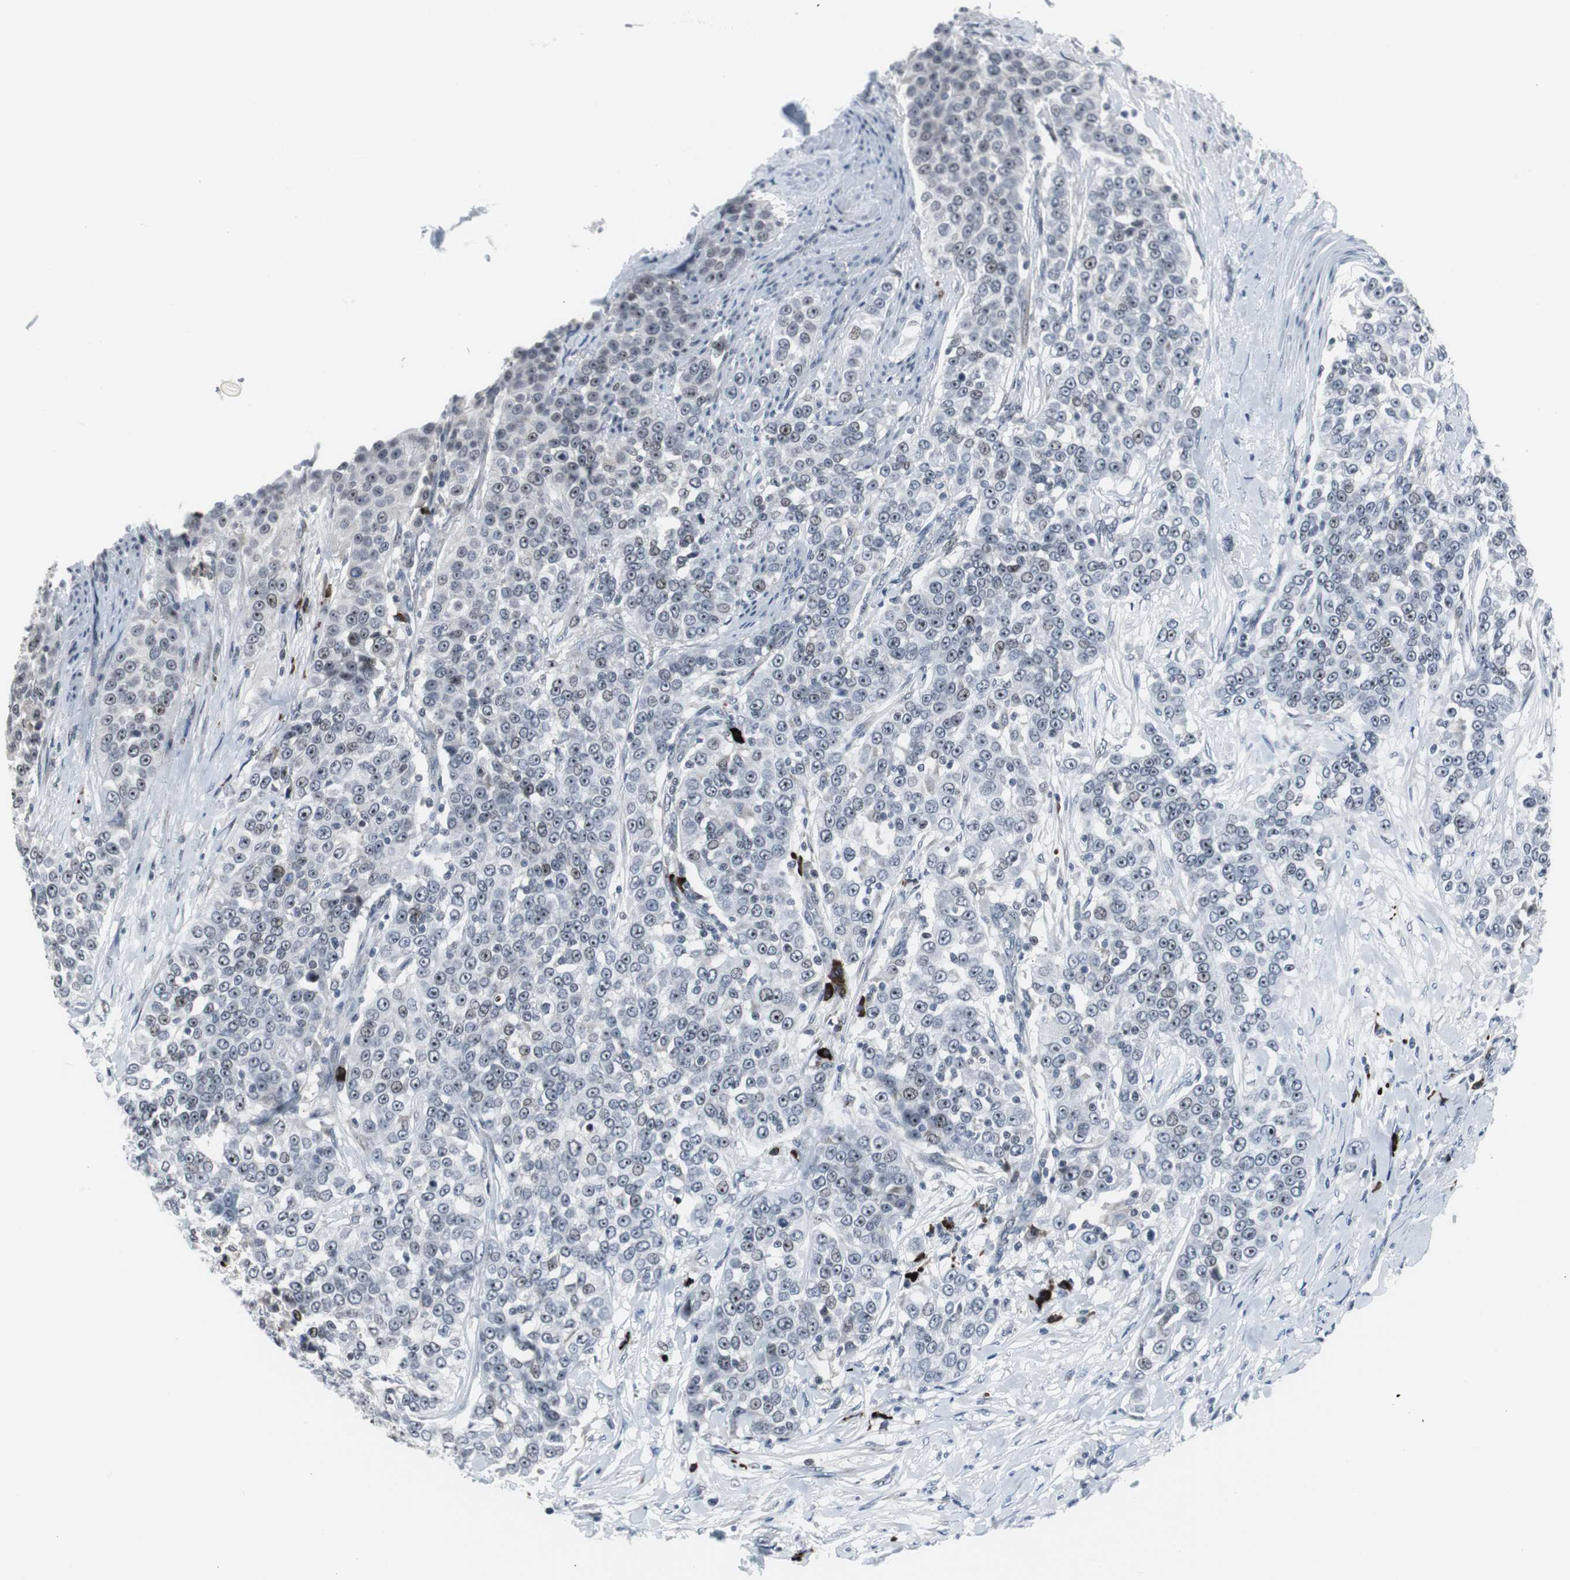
{"staining": {"intensity": "negative", "quantity": "none", "location": "none"}, "tissue": "urothelial cancer", "cell_type": "Tumor cells", "image_type": "cancer", "snomed": [{"axis": "morphology", "description": "Urothelial carcinoma, High grade"}, {"axis": "topography", "description": "Urinary bladder"}], "caption": "A high-resolution micrograph shows IHC staining of high-grade urothelial carcinoma, which exhibits no significant staining in tumor cells.", "gene": "DOK1", "patient": {"sex": "female", "age": 80}}